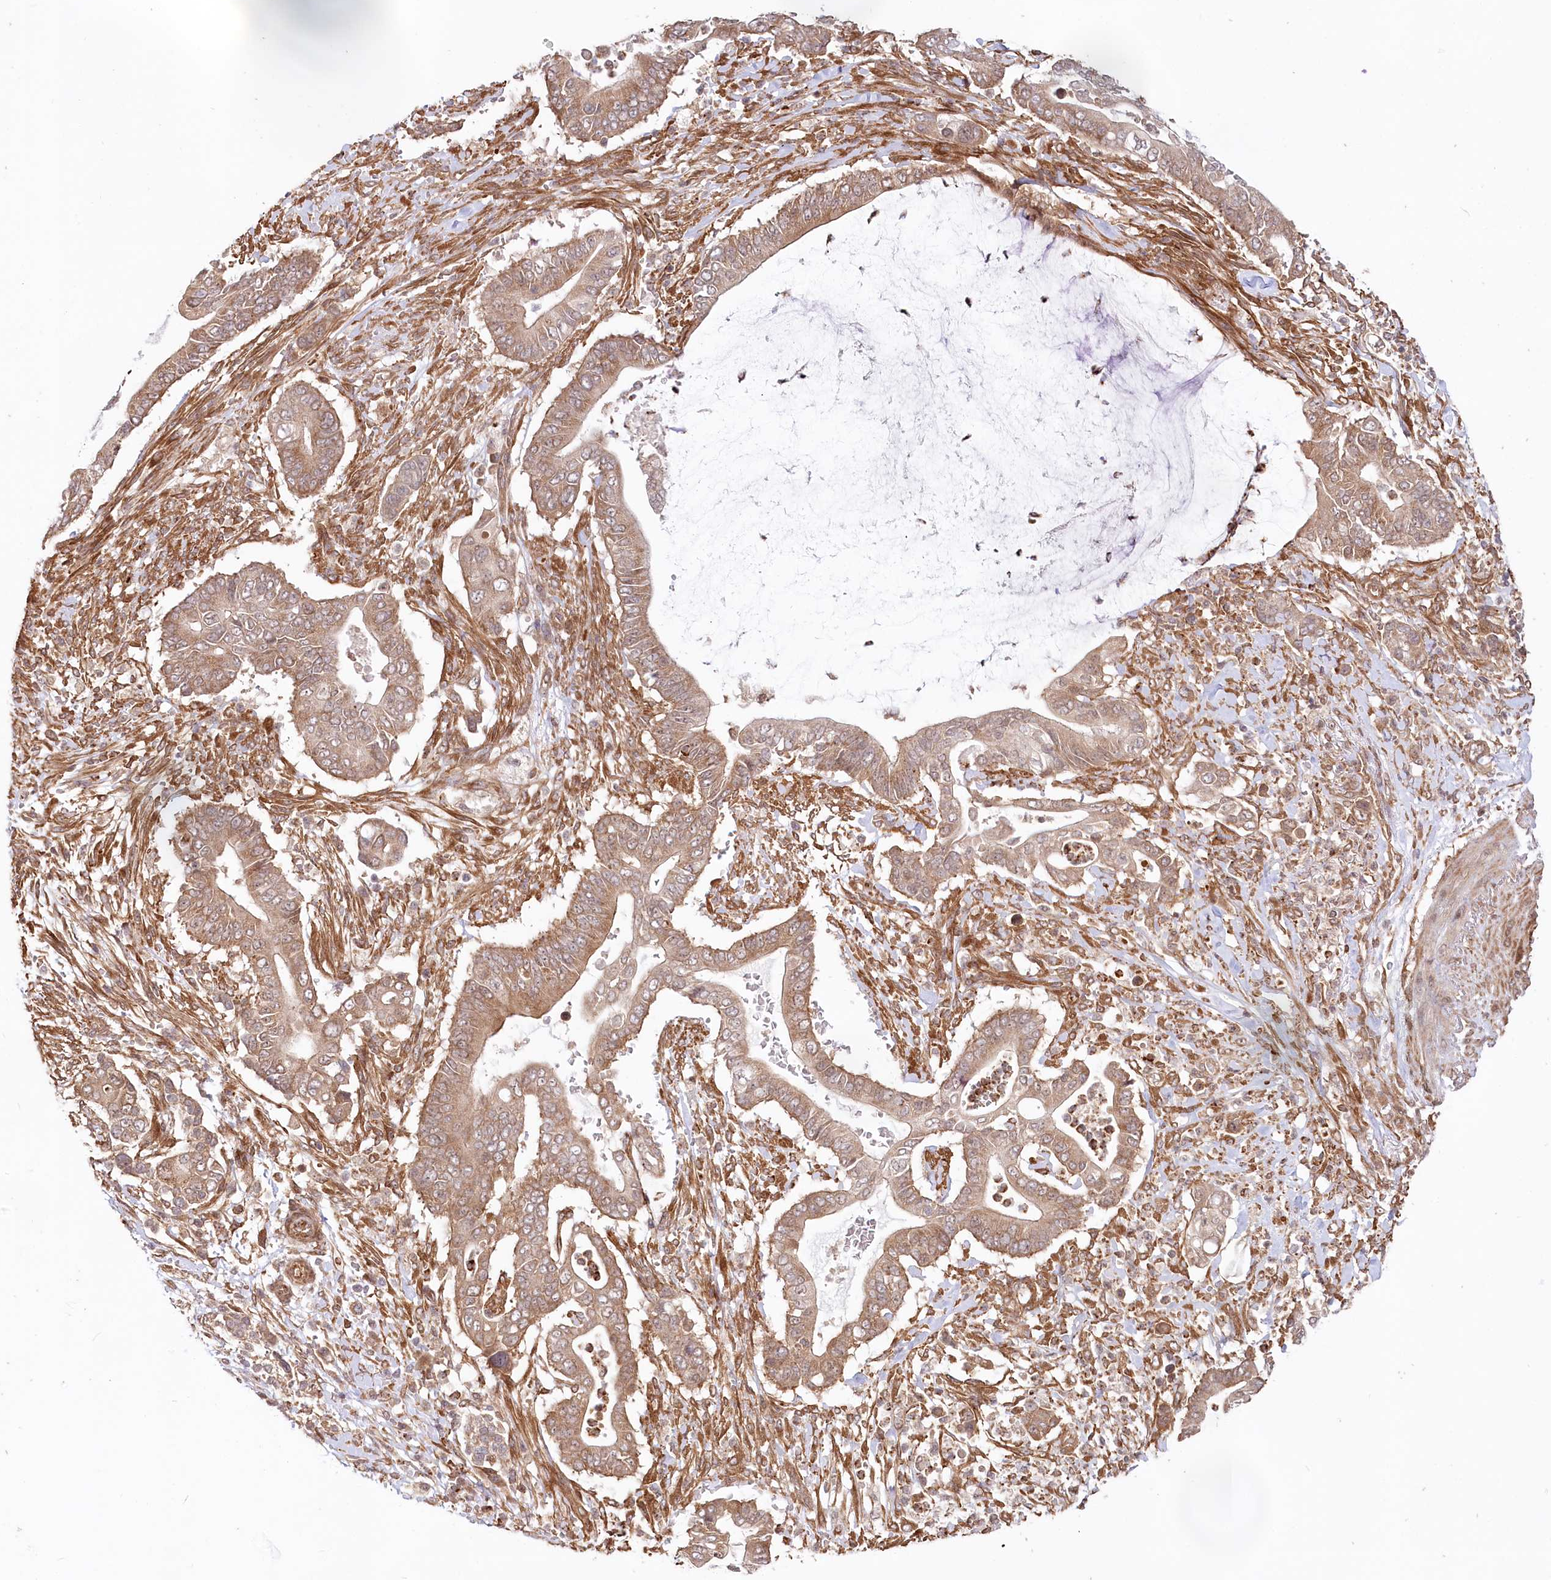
{"staining": {"intensity": "moderate", "quantity": ">75%", "location": "cytoplasmic/membranous"}, "tissue": "pancreatic cancer", "cell_type": "Tumor cells", "image_type": "cancer", "snomed": [{"axis": "morphology", "description": "Adenocarcinoma, NOS"}, {"axis": "topography", "description": "Pancreas"}], "caption": "Approximately >75% of tumor cells in pancreatic cancer display moderate cytoplasmic/membranous protein positivity as visualized by brown immunohistochemical staining.", "gene": "CEP70", "patient": {"sex": "male", "age": 68}}